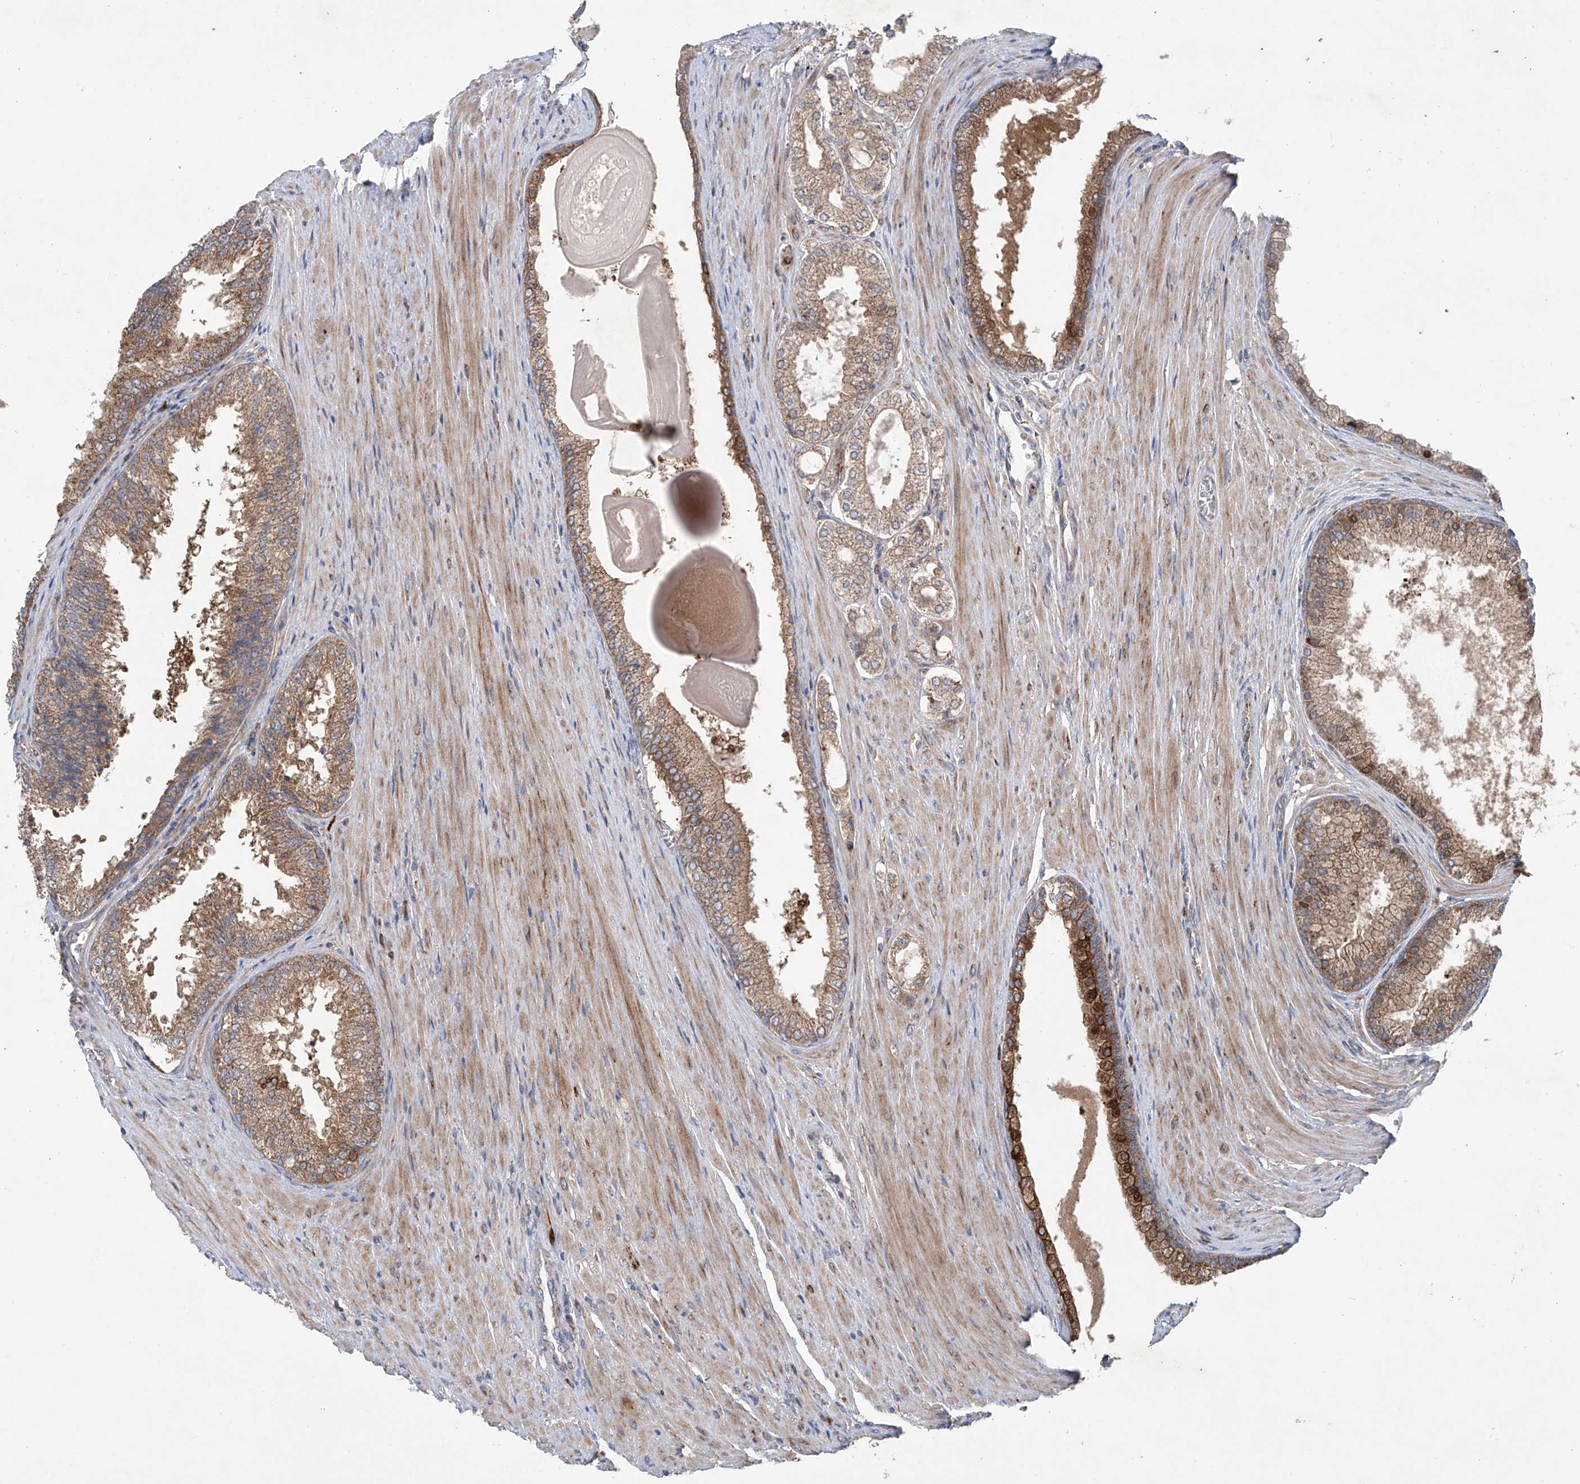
{"staining": {"intensity": "moderate", "quantity": ">75%", "location": "cytoplasmic/membranous"}, "tissue": "prostate cancer", "cell_type": "Tumor cells", "image_type": "cancer", "snomed": [{"axis": "morphology", "description": "Adenocarcinoma, High grade"}, {"axis": "topography", "description": "Prostate"}], "caption": "Immunohistochemistry (IHC) histopathology image of prostate cancer (adenocarcinoma (high-grade)) stained for a protein (brown), which demonstrates medium levels of moderate cytoplasmic/membranous staining in approximately >75% of tumor cells.", "gene": "KLC4", "patient": {"sex": "male", "age": 60}}